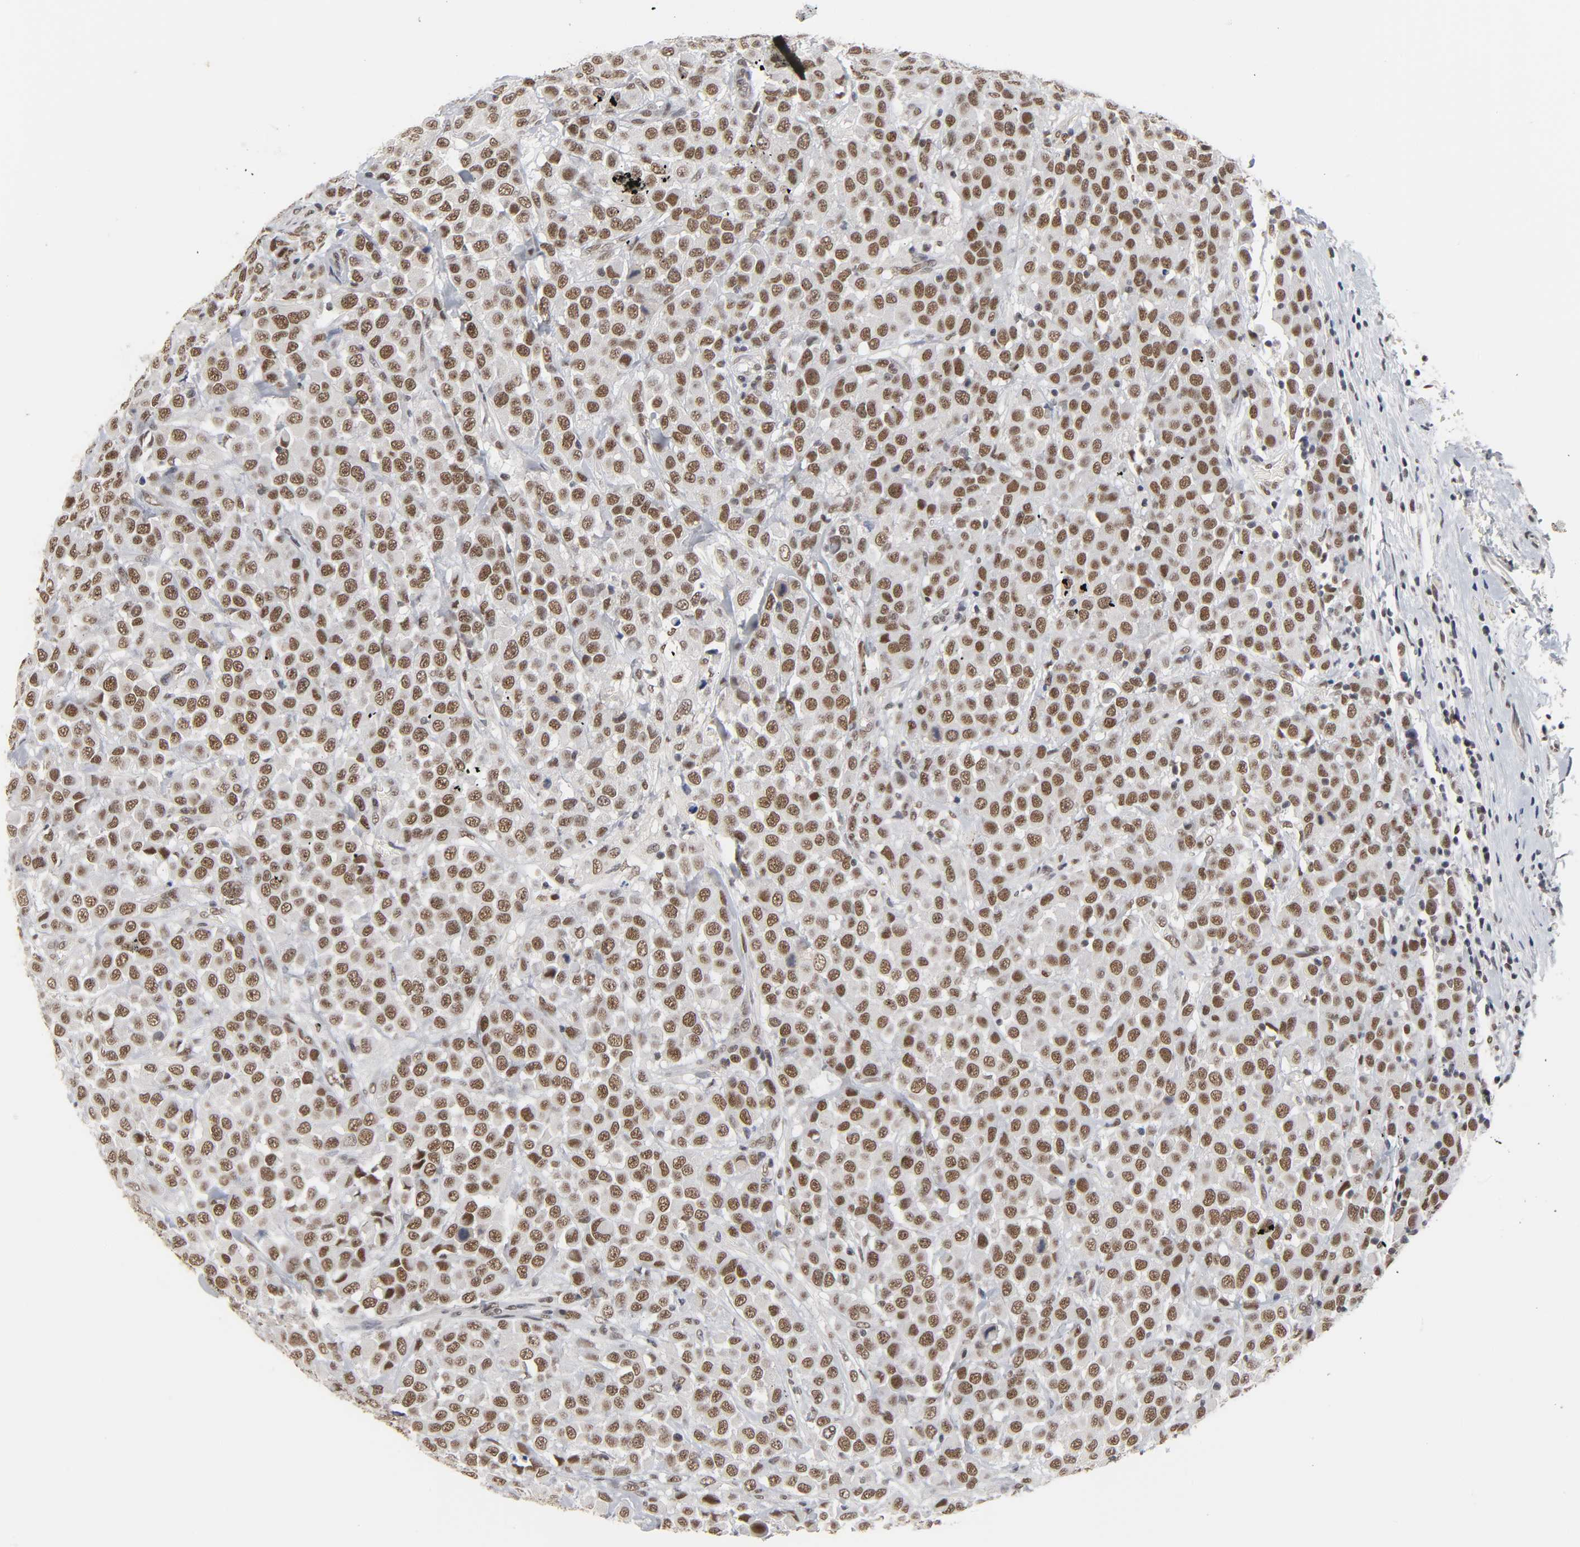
{"staining": {"intensity": "moderate", "quantity": ">75%", "location": "nuclear"}, "tissue": "breast cancer", "cell_type": "Tumor cells", "image_type": "cancer", "snomed": [{"axis": "morphology", "description": "Duct carcinoma"}, {"axis": "topography", "description": "Breast"}], "caption": "Brown immunohistochemical staining in human breast intraductal carcinoma displays moderate nuclear expression in about >75% of tumor cells.", "gene": "TRIM33", "patient": {"sex": "female", "age": 61}}